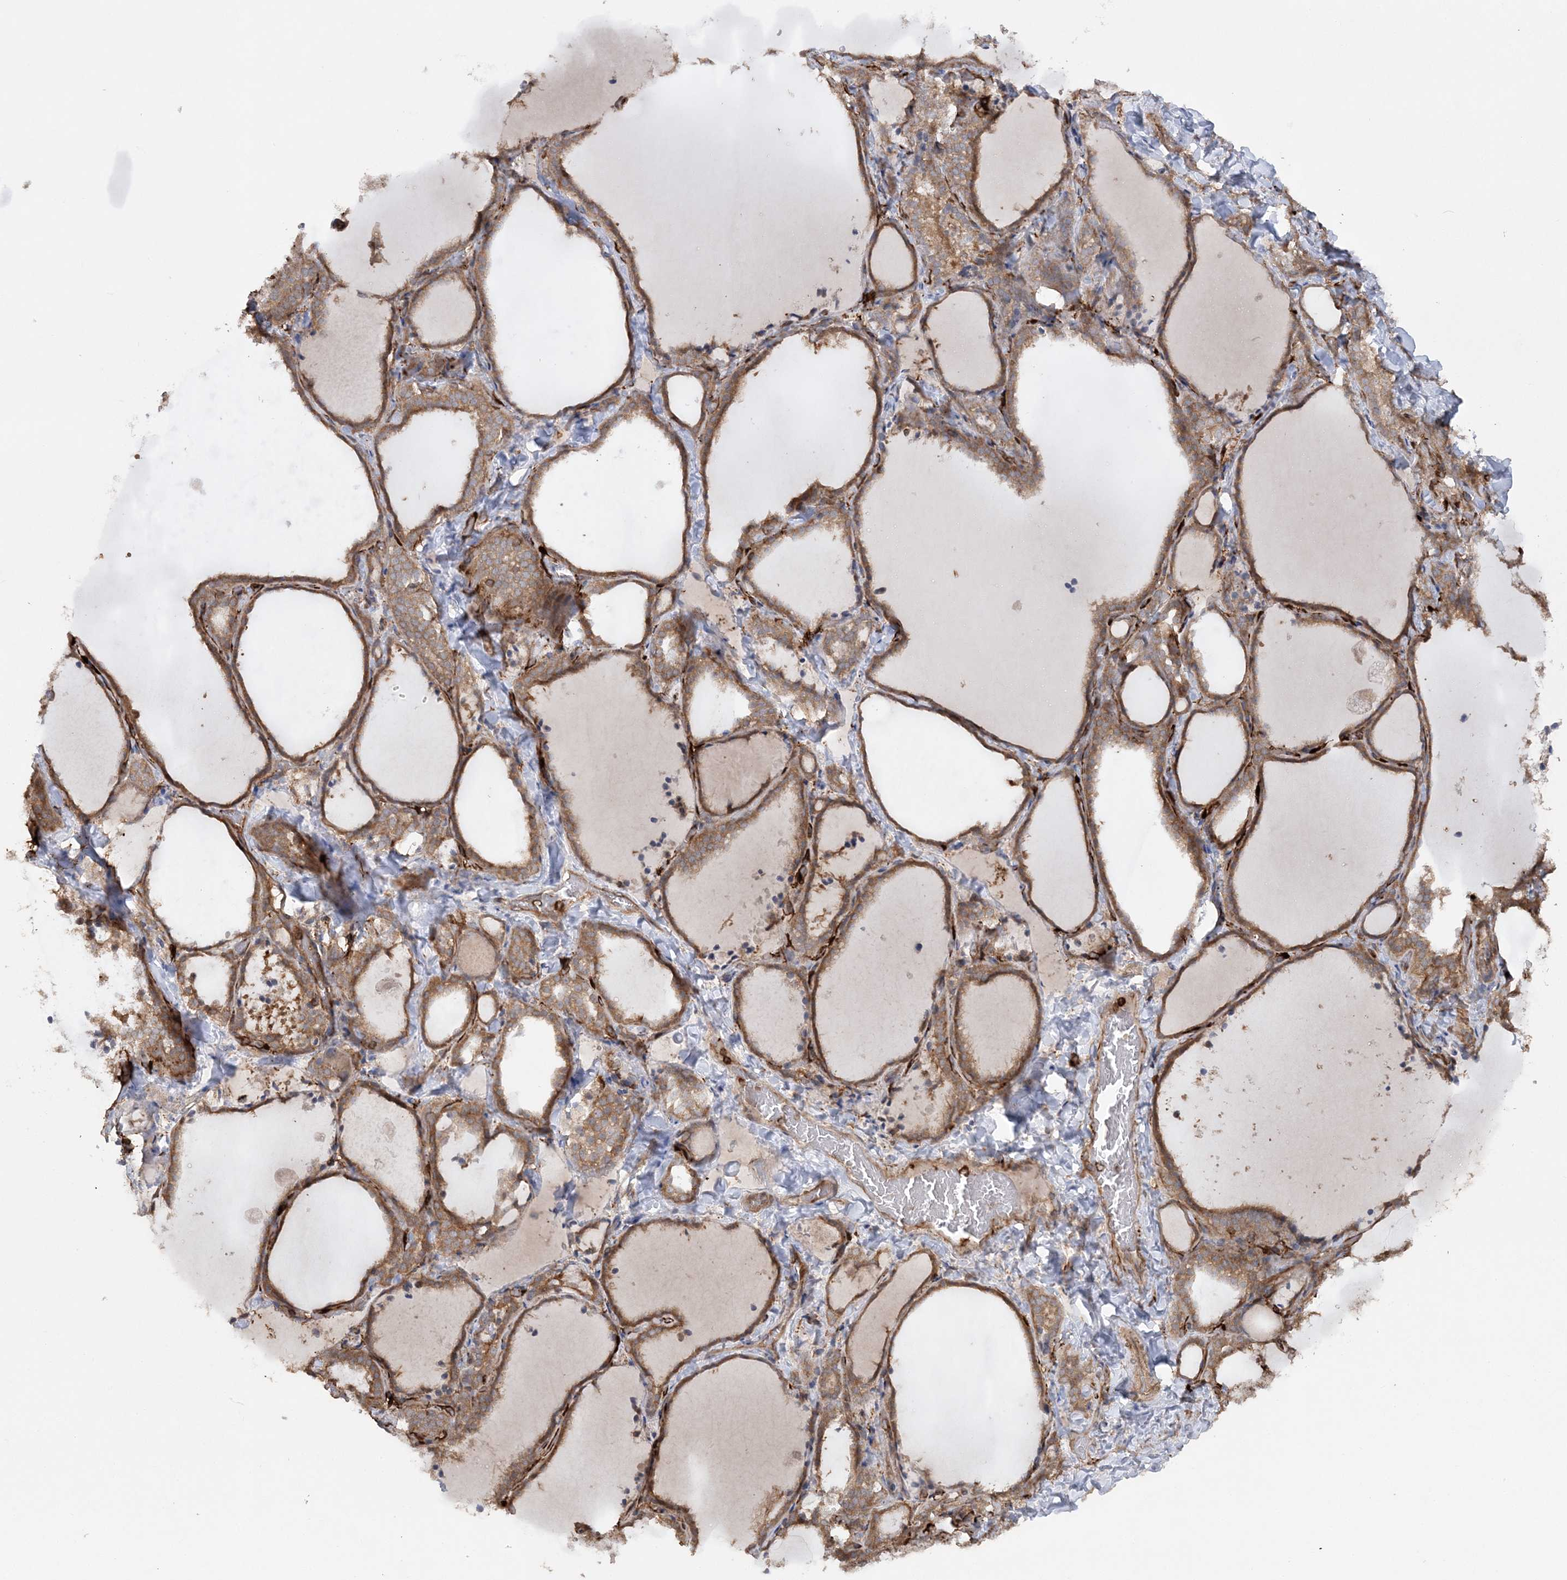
{"staining": {"intensity": "moderate", "quantity": ">75%", "location": "cytoplasmic/membranous"}, "tissue": "thyroid gland", "cell_type": "Glandular cells", "image_type": "normal", "snomed": [{"axis": "morphology", "description": "Normal tissue, NOS"}, {"axis": "topography", "description": "Thyroid gland"}], "caption": "Immunohistochemistry (IHC) photomicrograph of benign thyroid gland: thyroid gland stained using immunohistochemistry shows medium levels of moderate protein expression localized specifically in the cytoplasmic/membranous of glandular cells, appearing as a cytoplasmic/membranous brown color.", "gene": "ACAP2", "patient": {"sex": "female", "age": 22}}